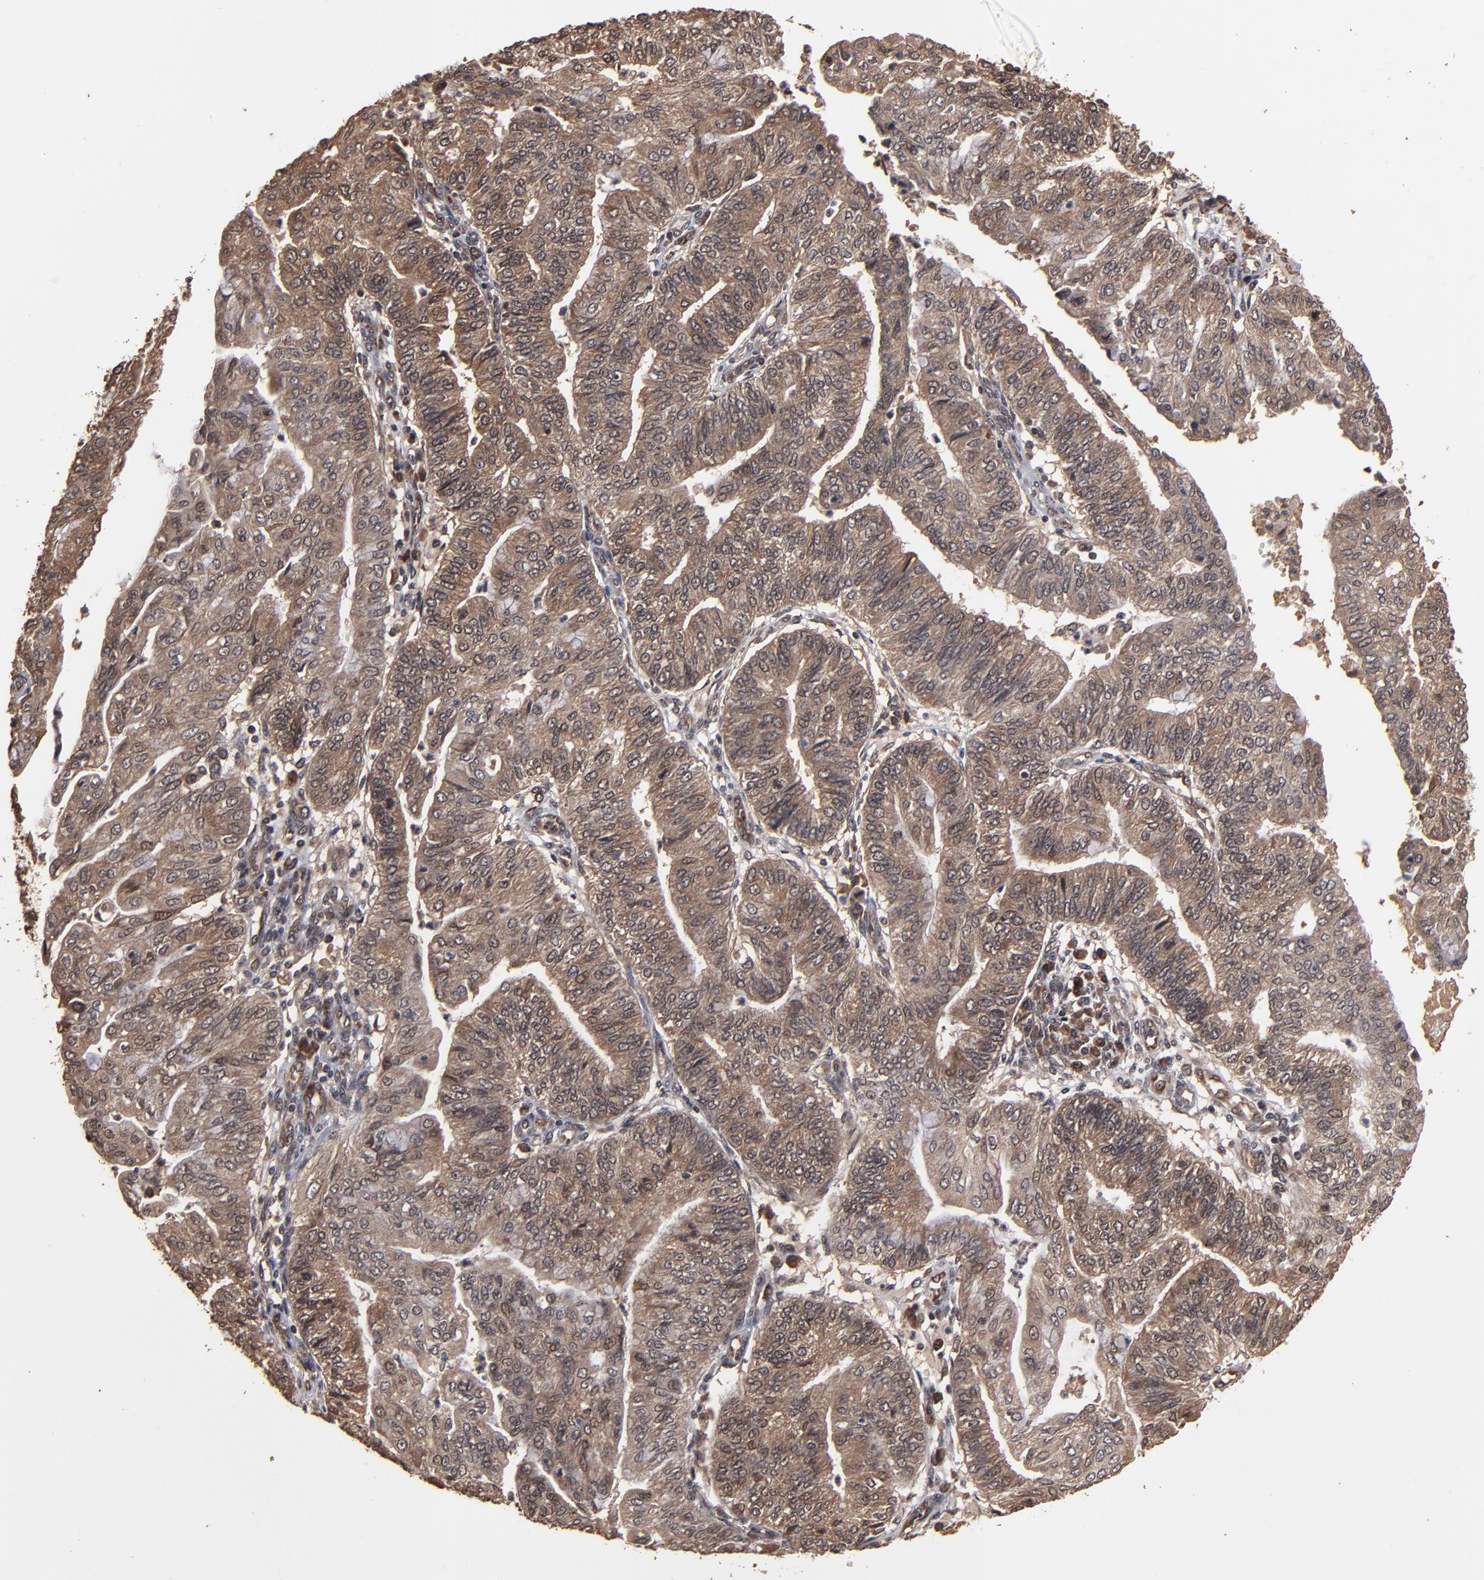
{"staining": {"intensity": "strong", "quantity": ">75%", "location": "cytoplasmic/membranous,nuclear"}, "tissue": "endometrial cancer", "cell_type": "Tumor cells", "image_type": "cancer", "snomed": [{"axis": "morphology", "description": "Adenocarcinoma, NOS"}, {"axis": "topography", "description": "Endometrium"}], "caption": "Immunohistochemical staining of human endometrial cancer shows high levels of strong cytoplasmic/membranous and nuclear positivity in approximately >75% of tumor cells.", "gene": "NXF2B", "patient": {"sex": "female", "age": 59}}